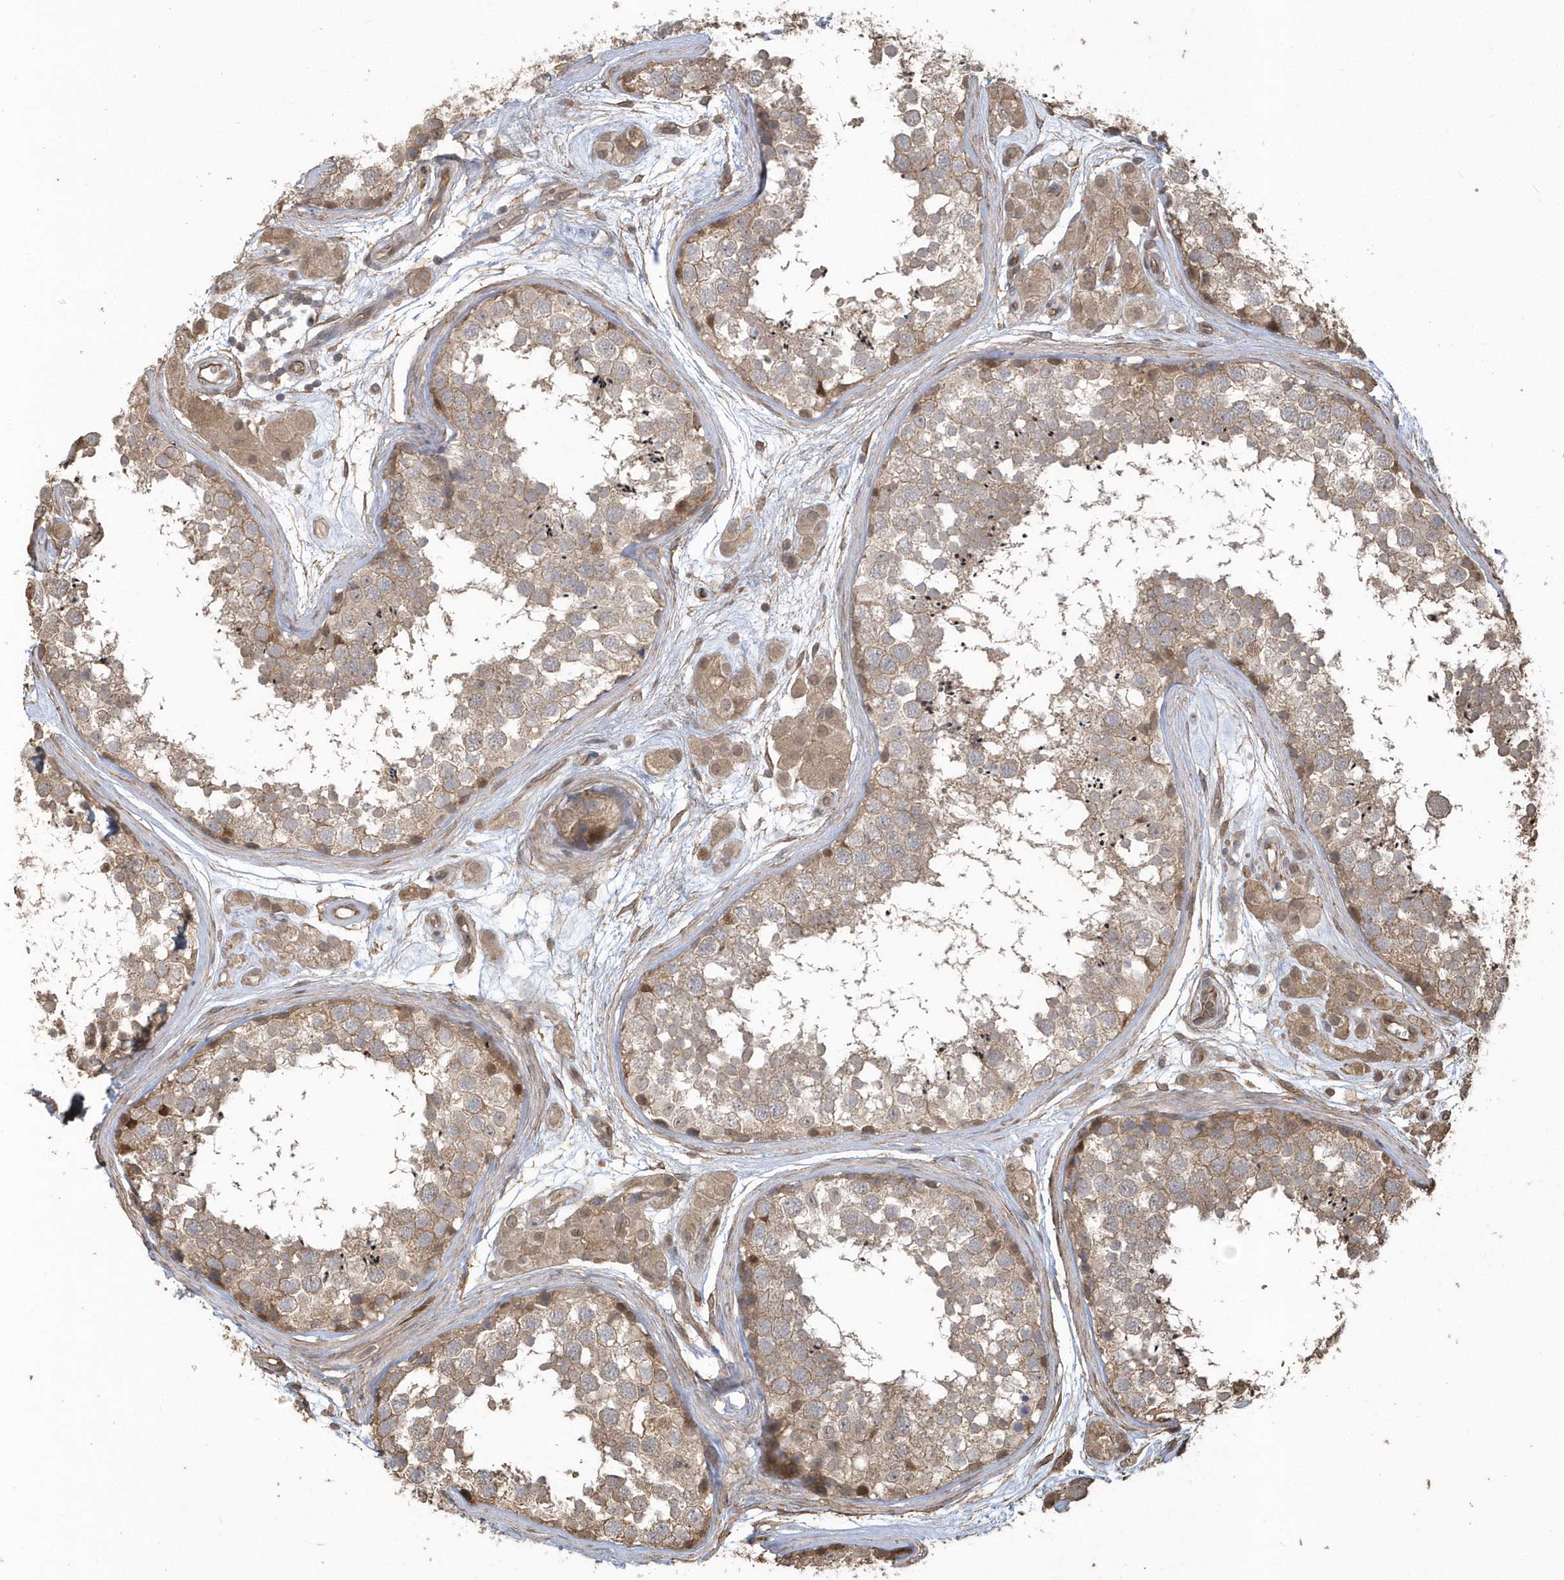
{"staining": {"intensity": "weak", "quantity": ">75%", "location": "cytoplasmic/membranous"}, "tissue": "testis", "cell_type": "Cells in seminiferous ducts", "image_type": "normal", "snomed": [{"axis": "morphology", "description": "Normal tissue, NOS"}, {"axis": "topography", "description": "Testis"}], "caption": "Normal testis reveals weak cytoplasmic/membranous expression in about >75% of cells in seminiferous ducts The staining was performed using DAB (3,3'-diaminobenzidine), with brown indicating positive protein expression. Nuclei are stained blue with hematoxylin..", "gene": "HERPUD1", "patient": {"sex": "male", "age": 56}}